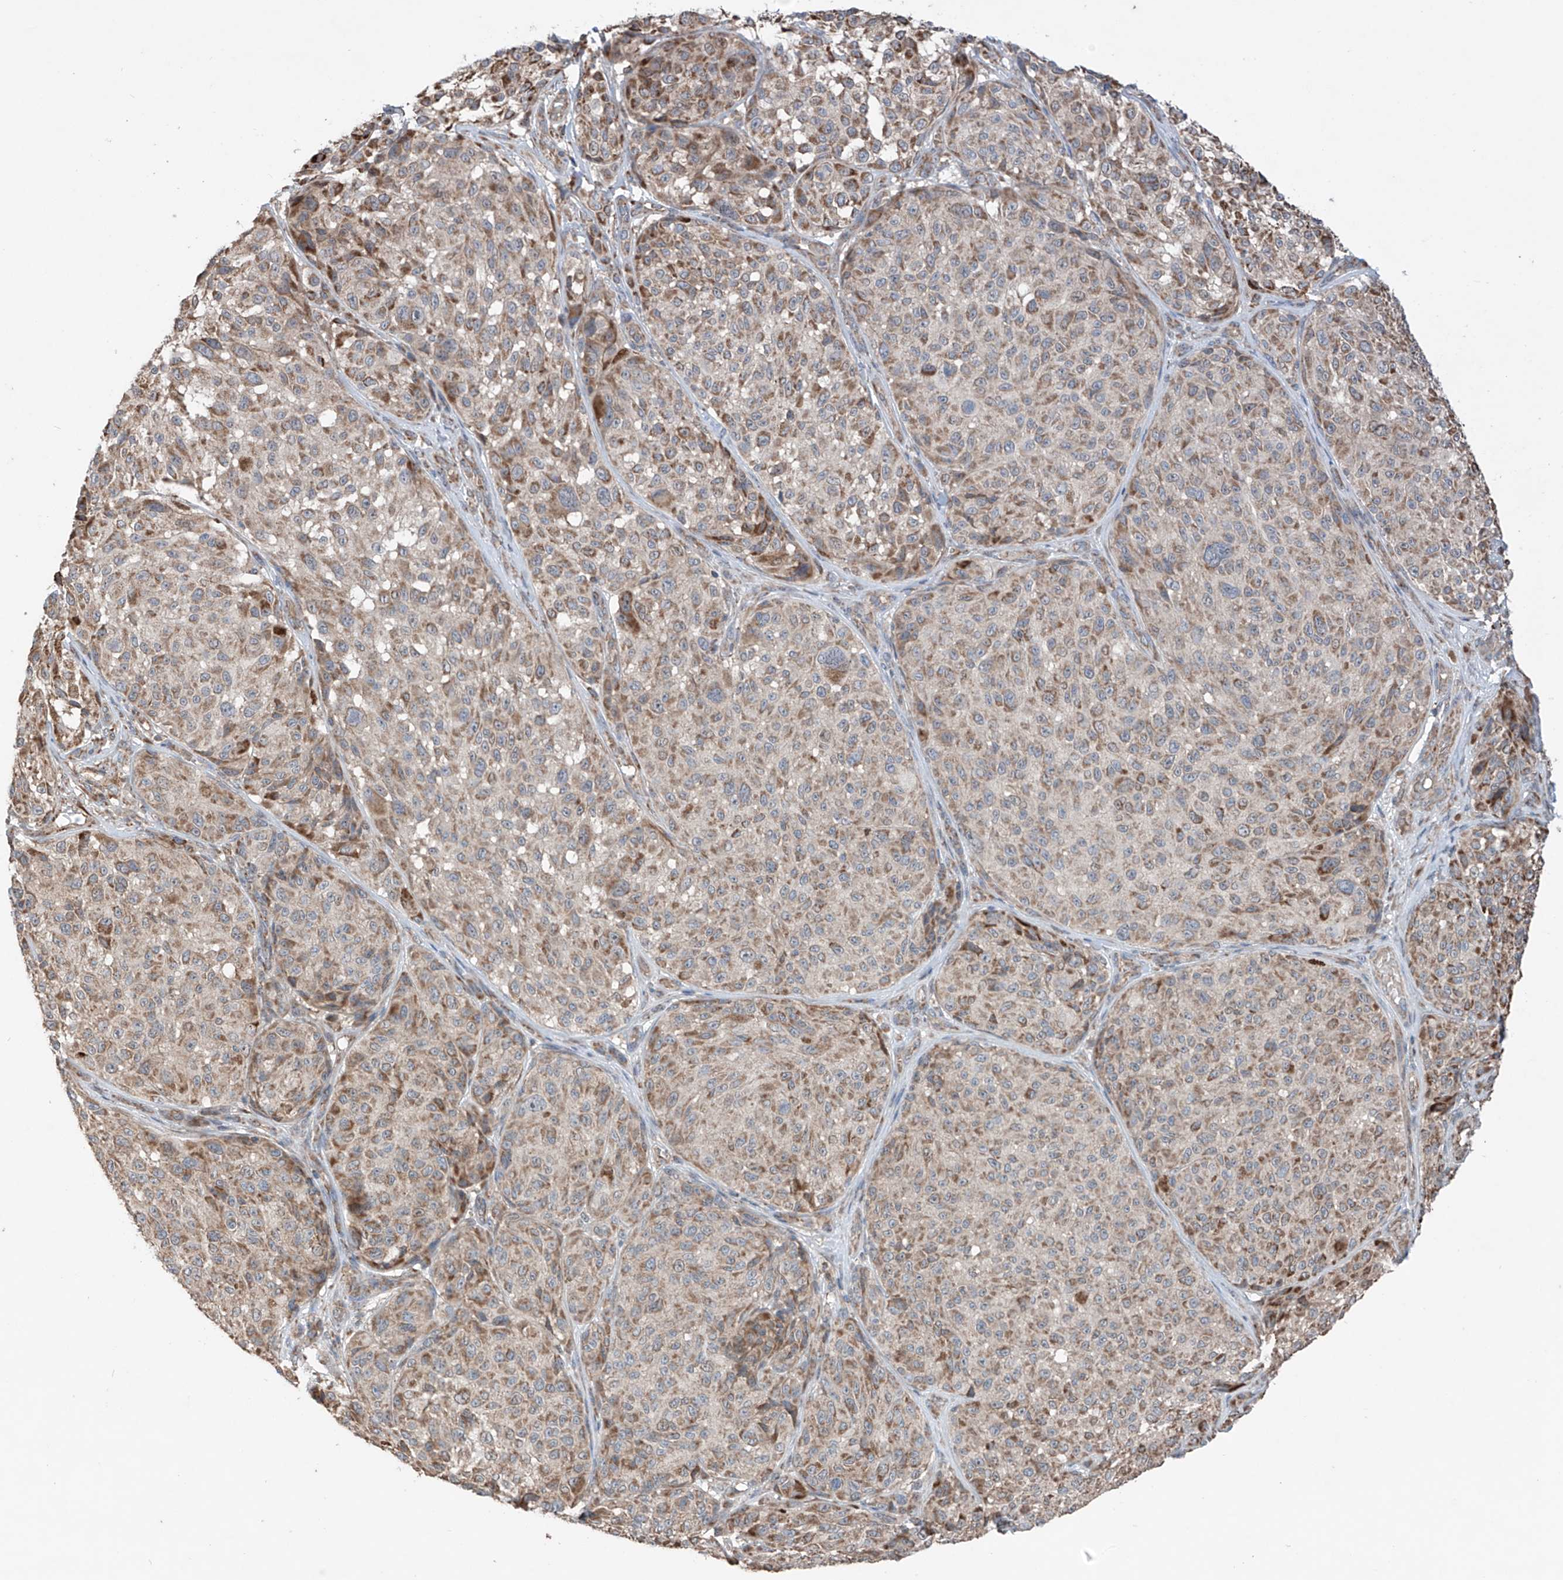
{"staining": {"intensity": "moderate", "quantity": "25%-75%", "location": "cytoplasmic/membranous"}, "tissue": "melanoma", "cell_type": "Tumor cells", "image_type": "cancer", "snomed": [{"axis": "morphology", "description": "Malignant melanoma, NOS"}, {"axis": "topography", "description": "Skin"}], "caption": "The immunohistochemical stain shows moderate cytoplasmic/membranous positivity in tumor cells of malignant melanoma tissue. The staining was performed using DAB to visualize the protein expression in brown, while the nuclei were stained in blue with hematoxylin (Magnification: 20x).", "gene": "SAMD3", "patient": {"sex": "male", "age": 83}}